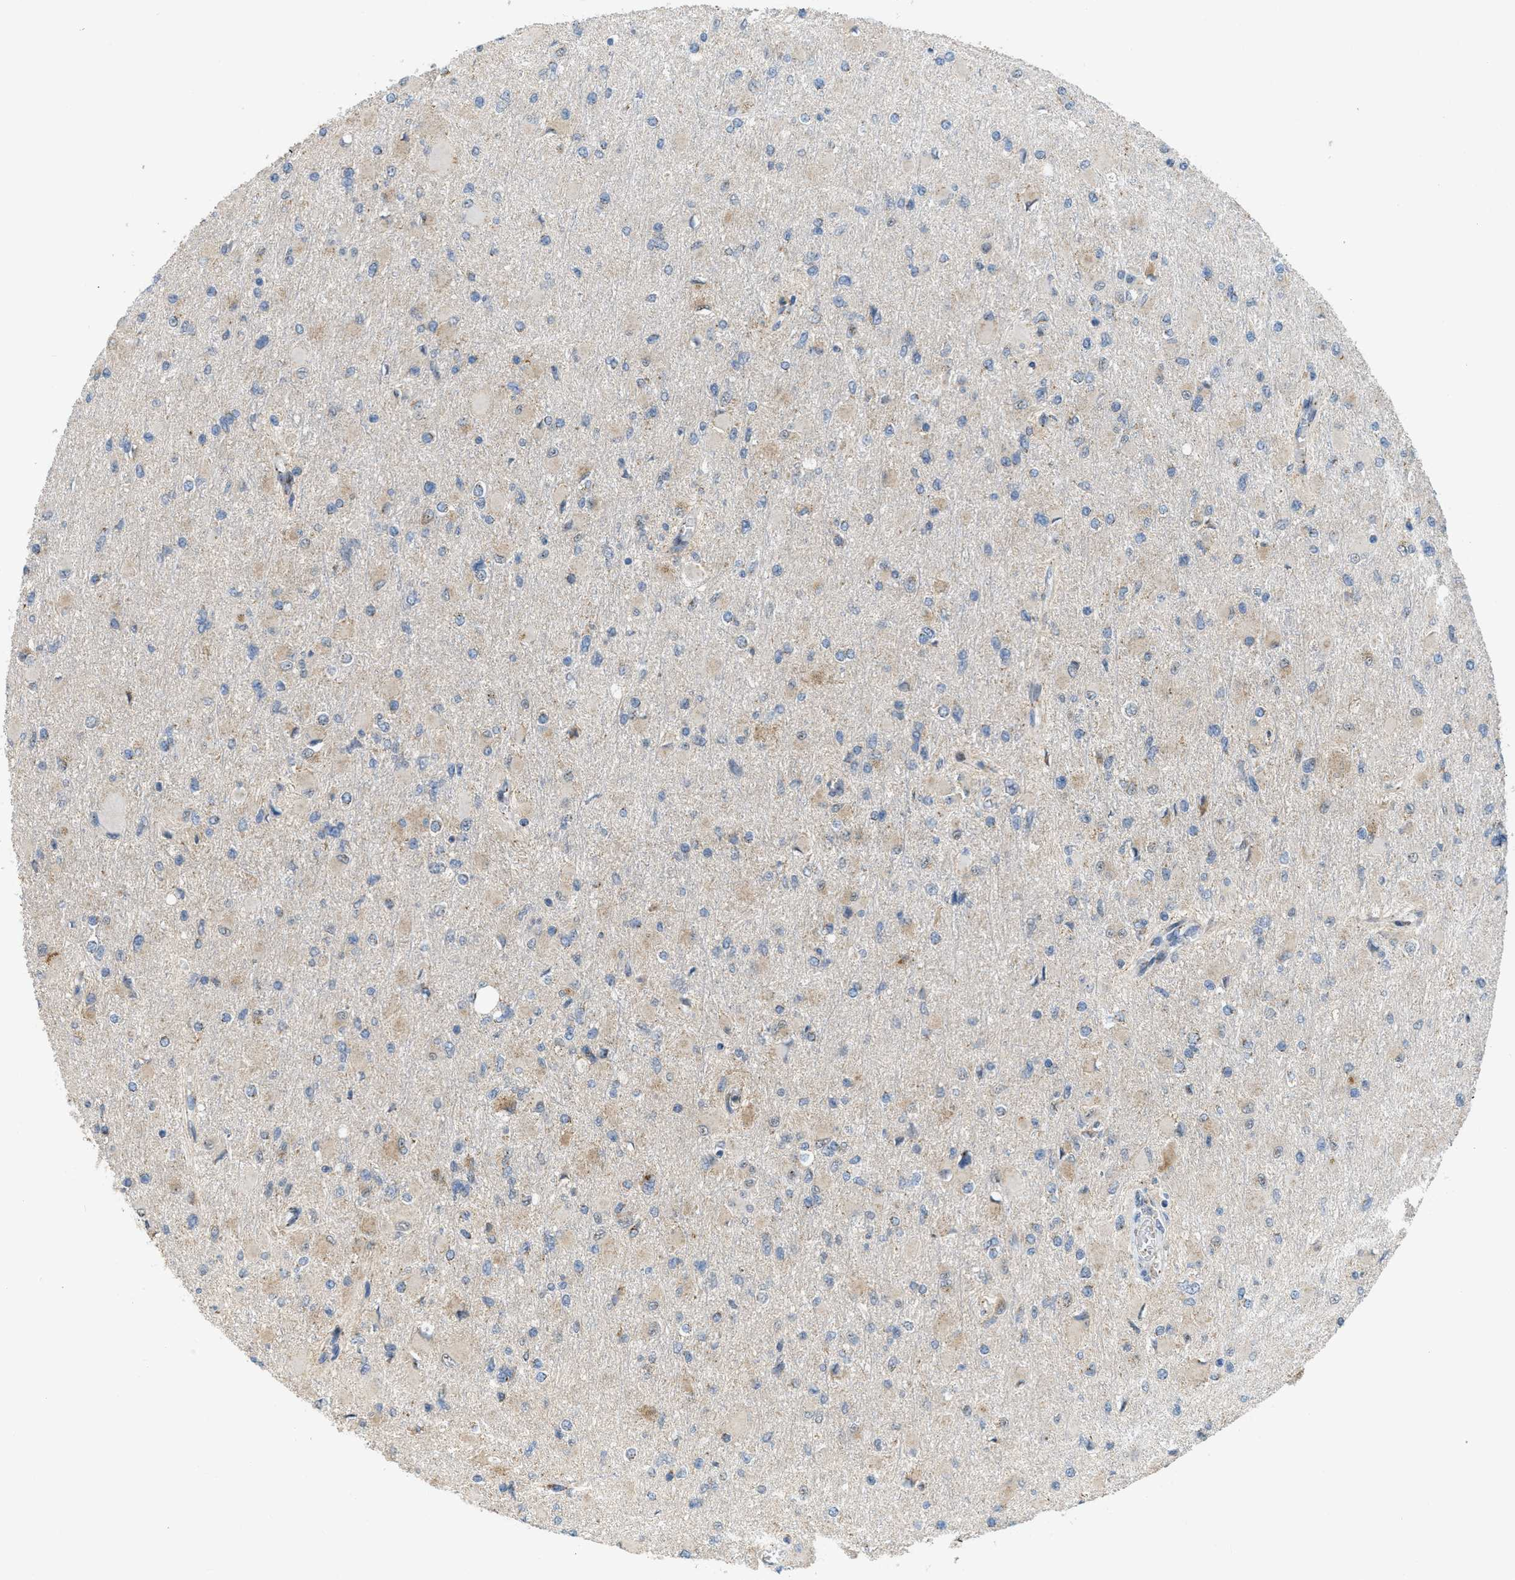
{"staining": {"intensity": "moderate", "quantity": "<25%", "location": "cytoplasmic/membranous"}, "tissue": "glioma", "cell_type": "Tumor cells", "image_type": "cancer", "snomed": [{"axis": "morphology", "description": "Glioma, malignant, High grade"}, {"axis": "topography", "description": "Cerebral cortex"}], "caption": "Glioma stained with a protein marker shows moderate staining in tumor cells.", "gene": "ZFPL1", "patient": {"sex": "female", "age": 36}}